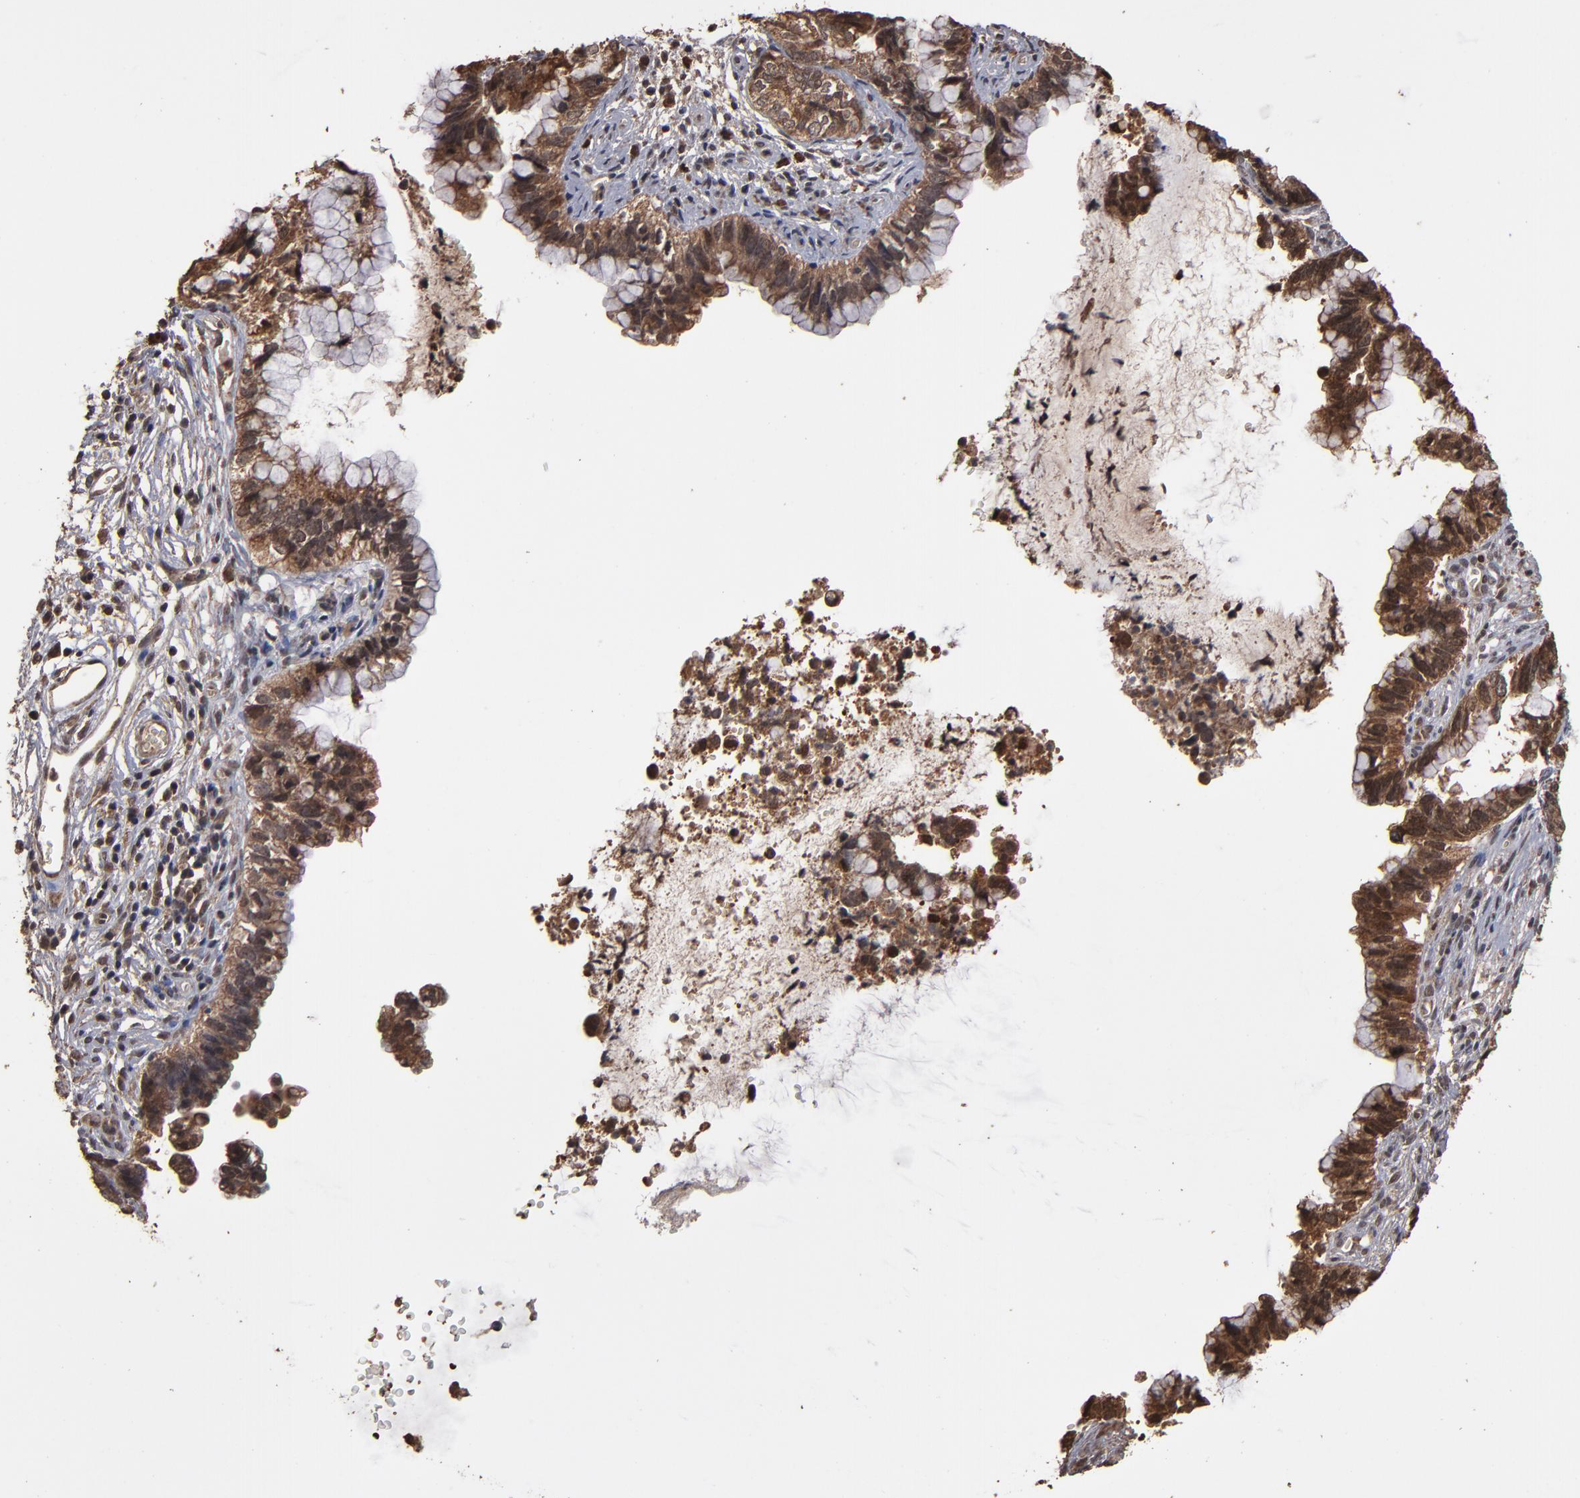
{"staining": {"intensity": "weak", "quantity": ">75%", "location": "cytoplasmic/membranous,nuclear"}, "tissue": "cervical cancer", "cell_type": "Tumor cells", "image_type": "cancer", "snomed": [{"axis": "morphology", "description": "Adenocarcinoma, NOS"}, {"axis": "topography", "description": "Cervix"}], "caption": "Cervical cancer (adenocarcinoma) stained with DAB (3,3'-diaminobenzidine) IHC demonstrates low levels of weak cytoplasmic/membranous and nuclear positivity in about >75% of tumor cells. (brown staining indicates protein expression, while blue staining denotes nuclei).", "gene": "NXF2B", "patient": {"sex": "female", "age": 44}}